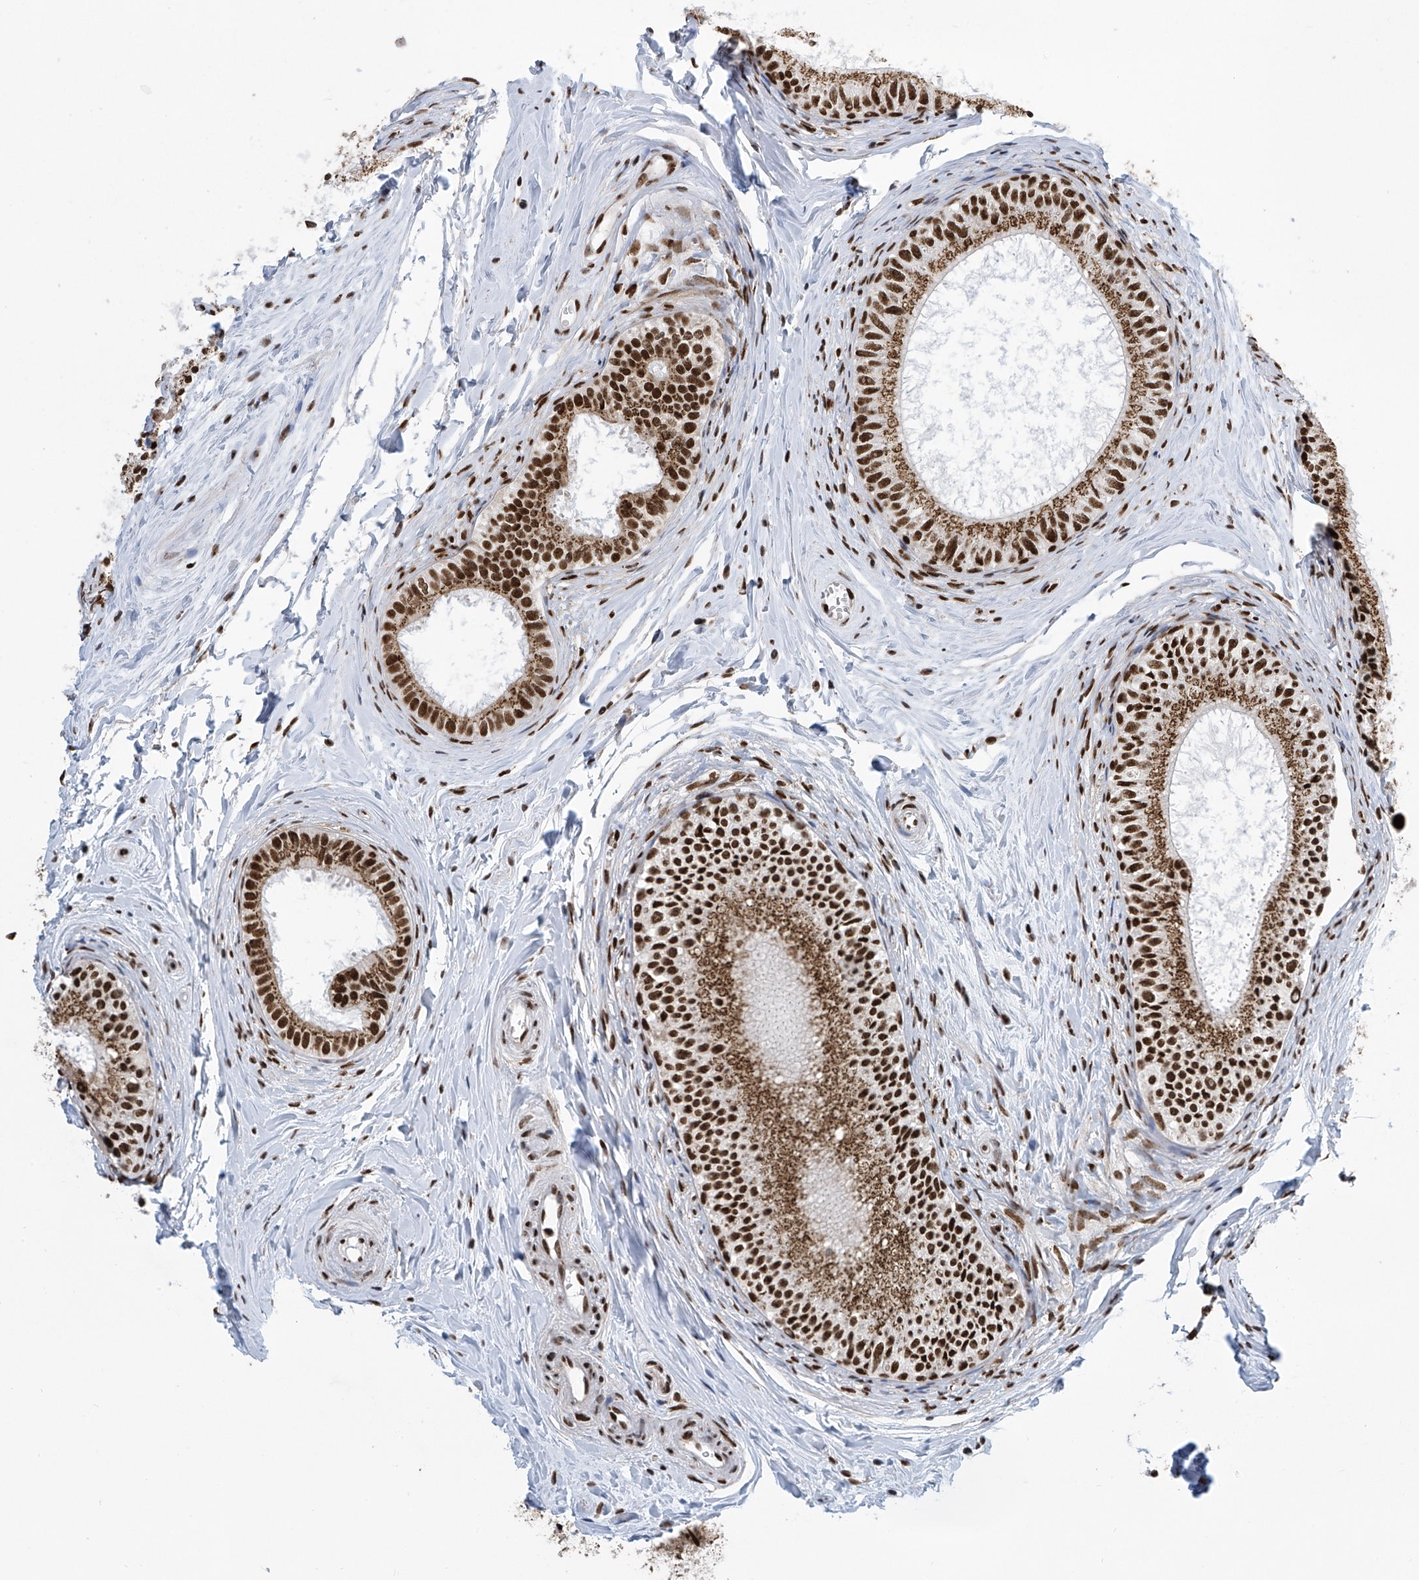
{"staining": {"intensity": "strong", "quantity": ">75%", "location": "cytoplasmic/membranous,nuclear"}, "tissue": "epididymis", "cell_type": "Glandular cells", "image_type": "normal", "snomed": [{"axis": "morphology", "description": "Normal tissue, NOS"}, {"axis": "topography", "description": "Epididymis"}], "caption": "Glandular cells exhibit high levels of strong cytoplasmic/membranous,nuclear staining in about >75% of cells in benign epididymis.", "gene": "APLF", "patient": {"sex": "male", "age": 34}}